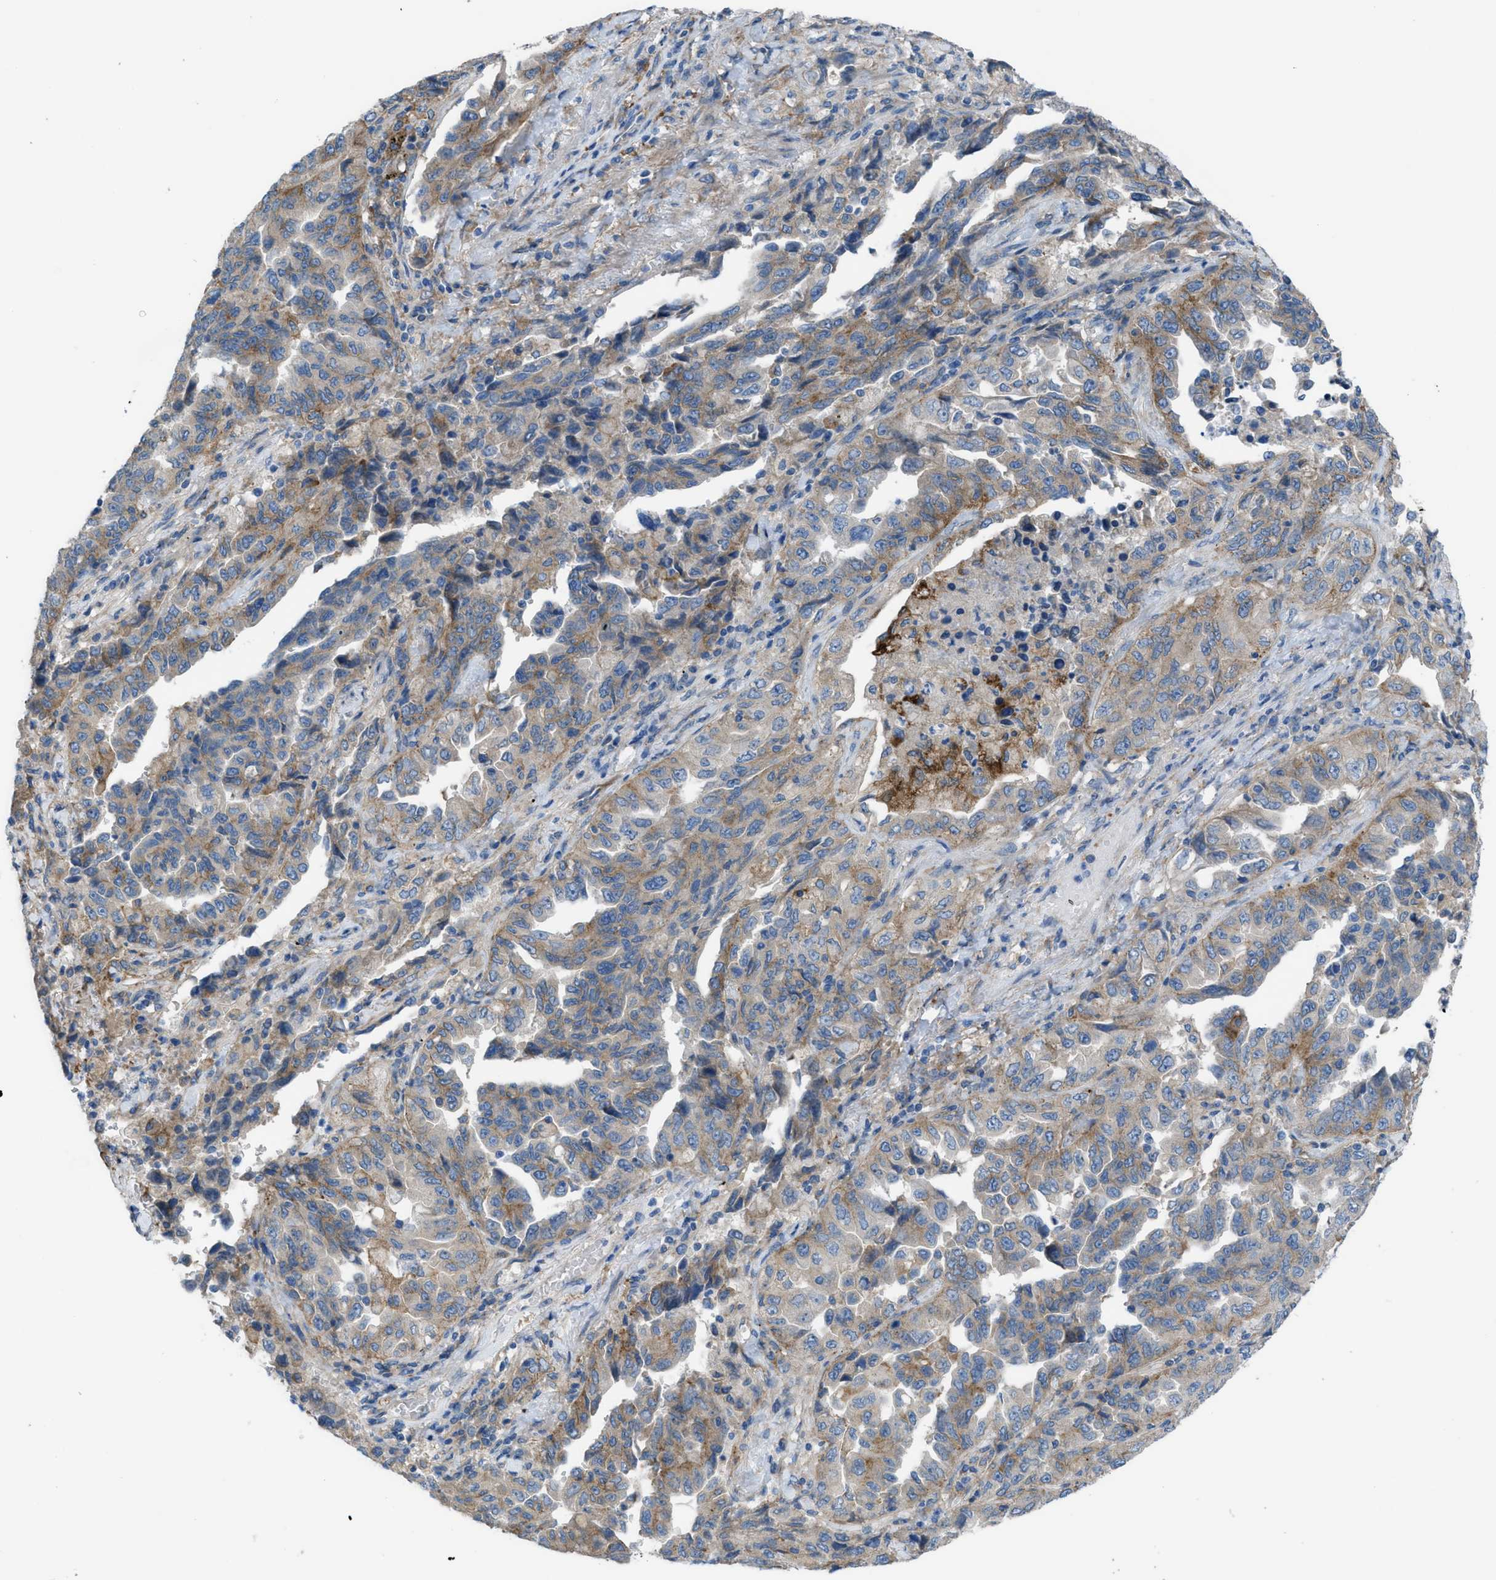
{"staining": {"intensity": "moderate", "quantity": ">75%", "location": "cytoplasmic/membranous"}, "tissue": "lung cancer", "cell_type": "Tumor cells", "image_type": "cancer", "snomed": [{"axis": "morphology", "description": "Adenocarcinoma, NOS"}, {"axis": "topography", "description": "Lung"}], "caption": "High-power microscopy captured an IHC histopathology image of adenocarcinoma (lung), revealing moderate cytoplasmic/membranous expression in approximately >75% of tumor cells. The staining was performed using DAB (3,3'-diaminobenzidine) to visualize the protein expression in brown, while the nuclei were stained in blue with hematoxylin (Magnification: 20x).", "gene": "EGFR", "patient": {"sex": "female", "age": 51}}